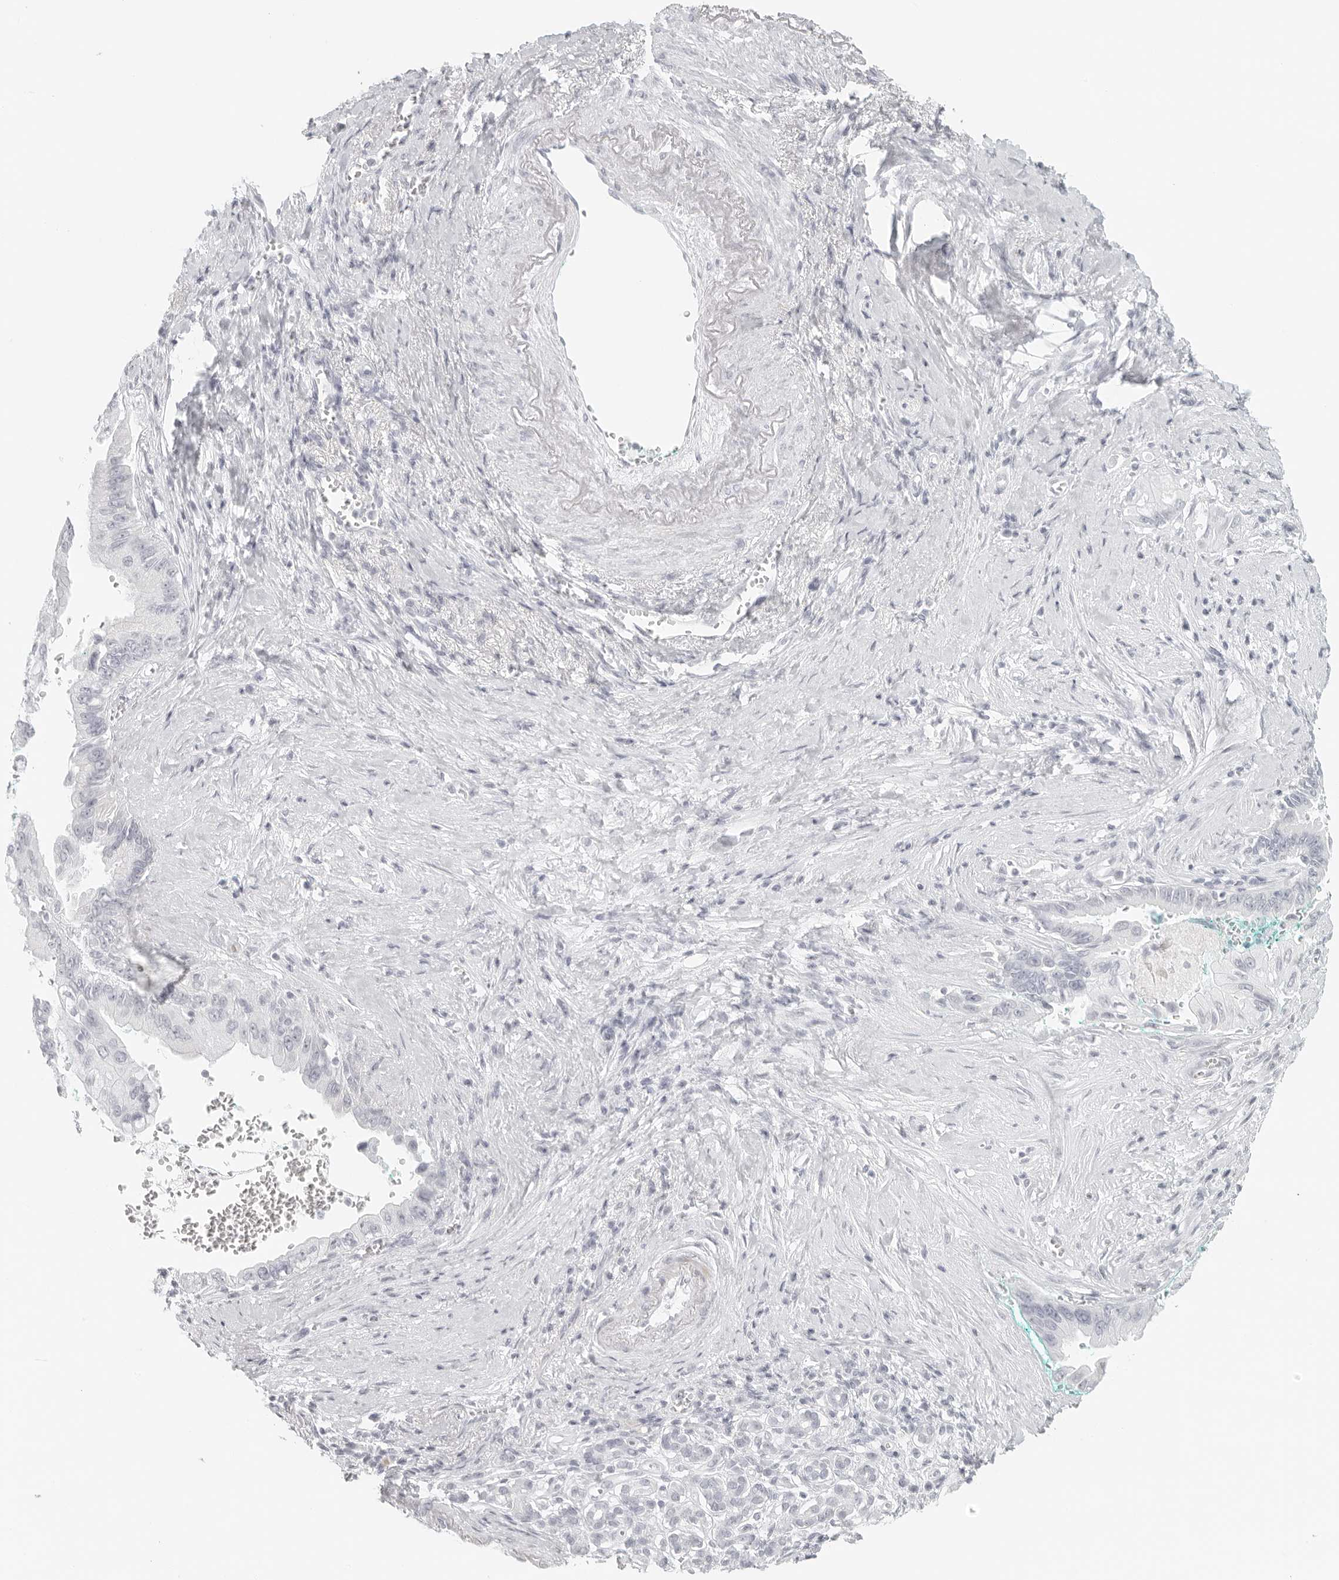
{"staining": {"intensity": "negative", "quantity": "none", "location": "none"}, "tissue": "pancreatic cancer", "cell_type": "Tumor cells", "image_type": "cancer", "snomed": [{"axis": "morphology", "description": "Adenocarcinoma, NOS"}, {"axis": "topography", "description": "Pancreas"}], "caption": "An IHC micrograph of pancreatic adenocarcinoma is shown. There is no staining in tumor cells of pancreatic adenocarcinoma.", "gene": "RPS6KC1", "patient": {"sex": "male", "age": 78}}